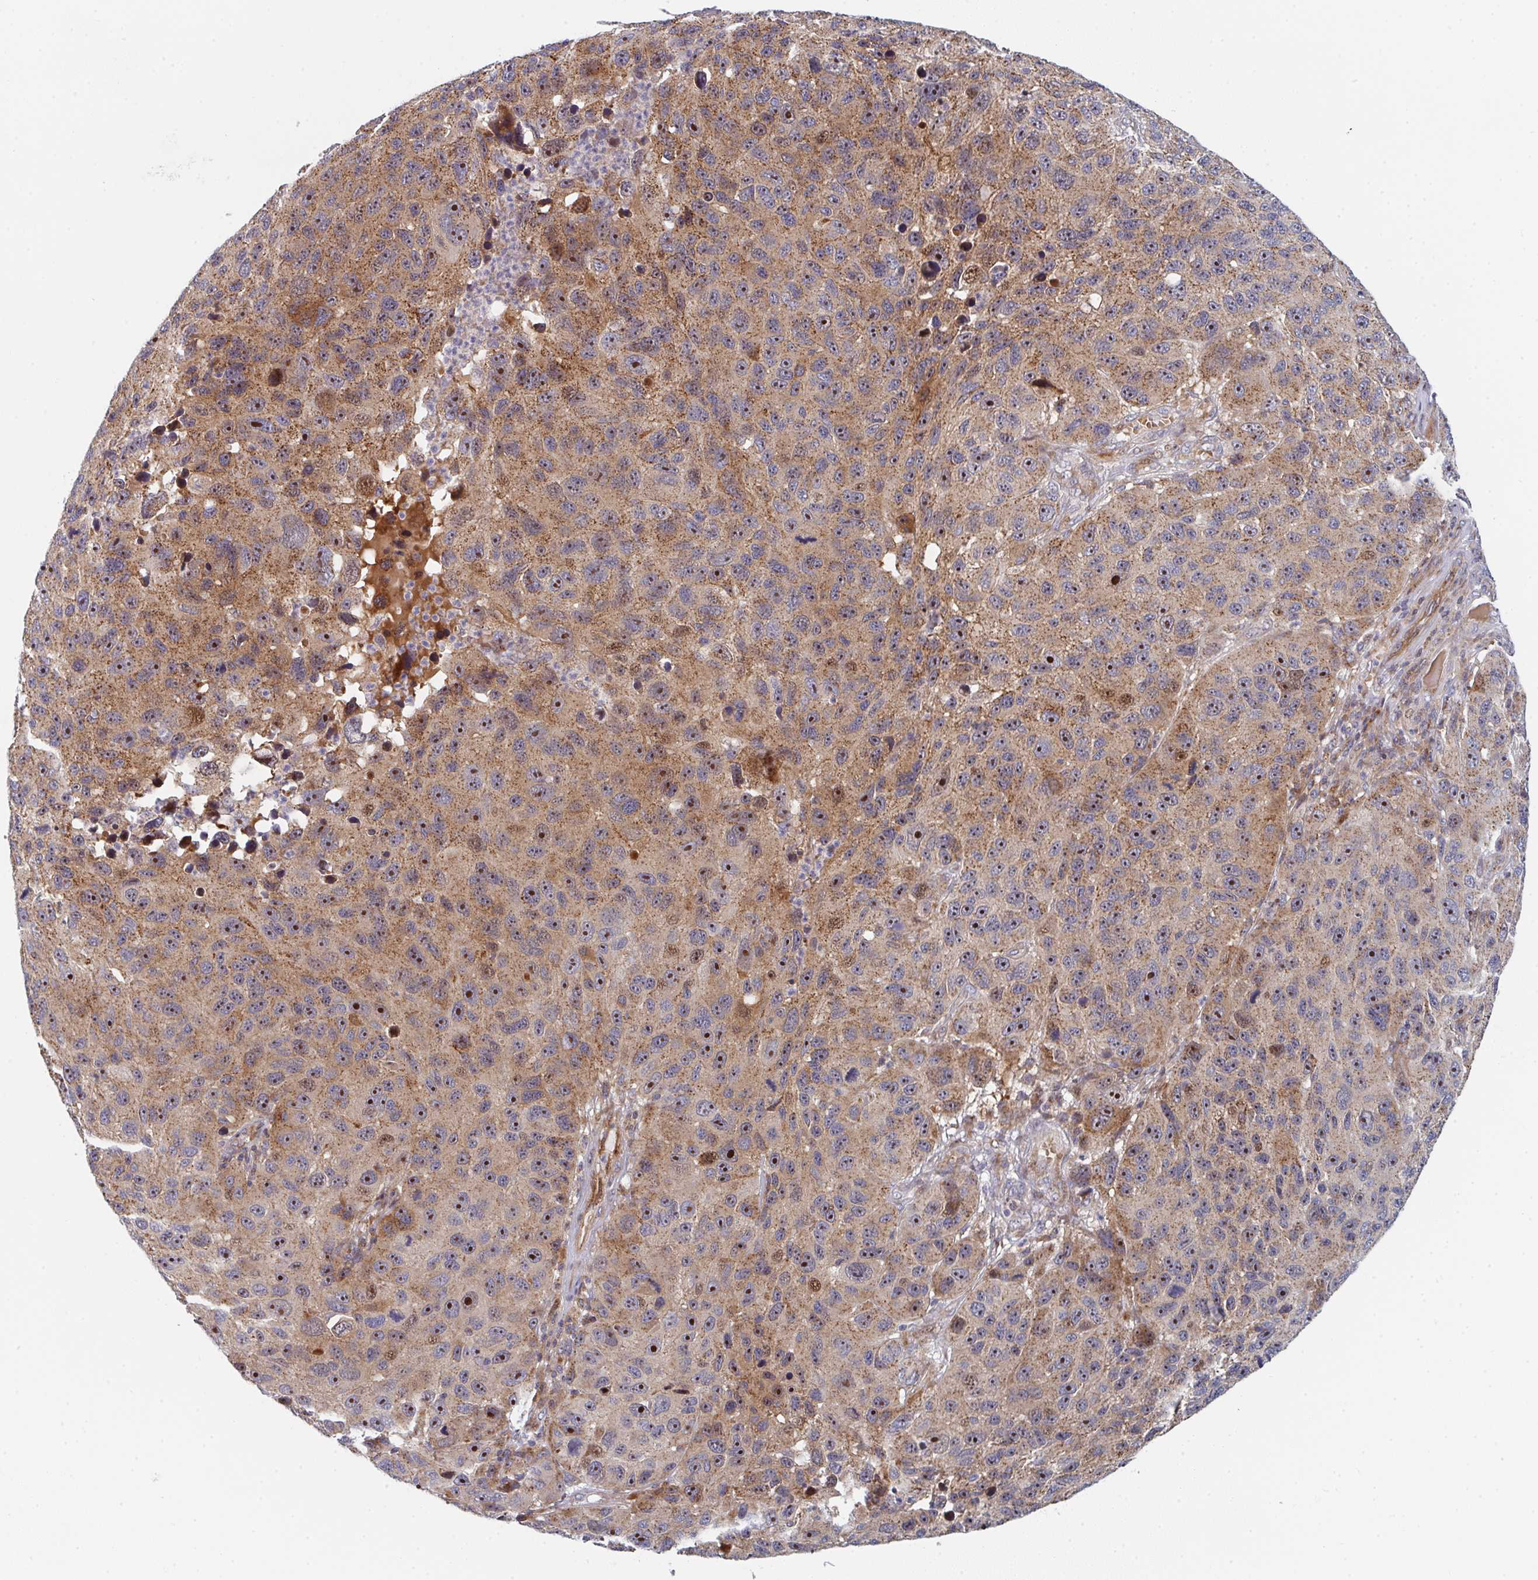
{"staining": {"intensity": "strong", "quantity": ">75%", "location": "cytoplasmic/membranous,nuclear"}, "tissue": "melanoma", "cell_type": "Tumor cells", "image_type": "cancer", "snomed": [{"axis": "morphology", "description": "Malignant melanoma, NOS"}, {"axis": "topography", "description": "Skin"}], "caption": "Immunohistochemical staining of melanoma reveals high levels of strong cytoplasmic/membranous and nuclear protein staining in approximately >75% of tumor cells.", "gene": "ZNF644", "patient": {"sex": "male", "age": 53}}